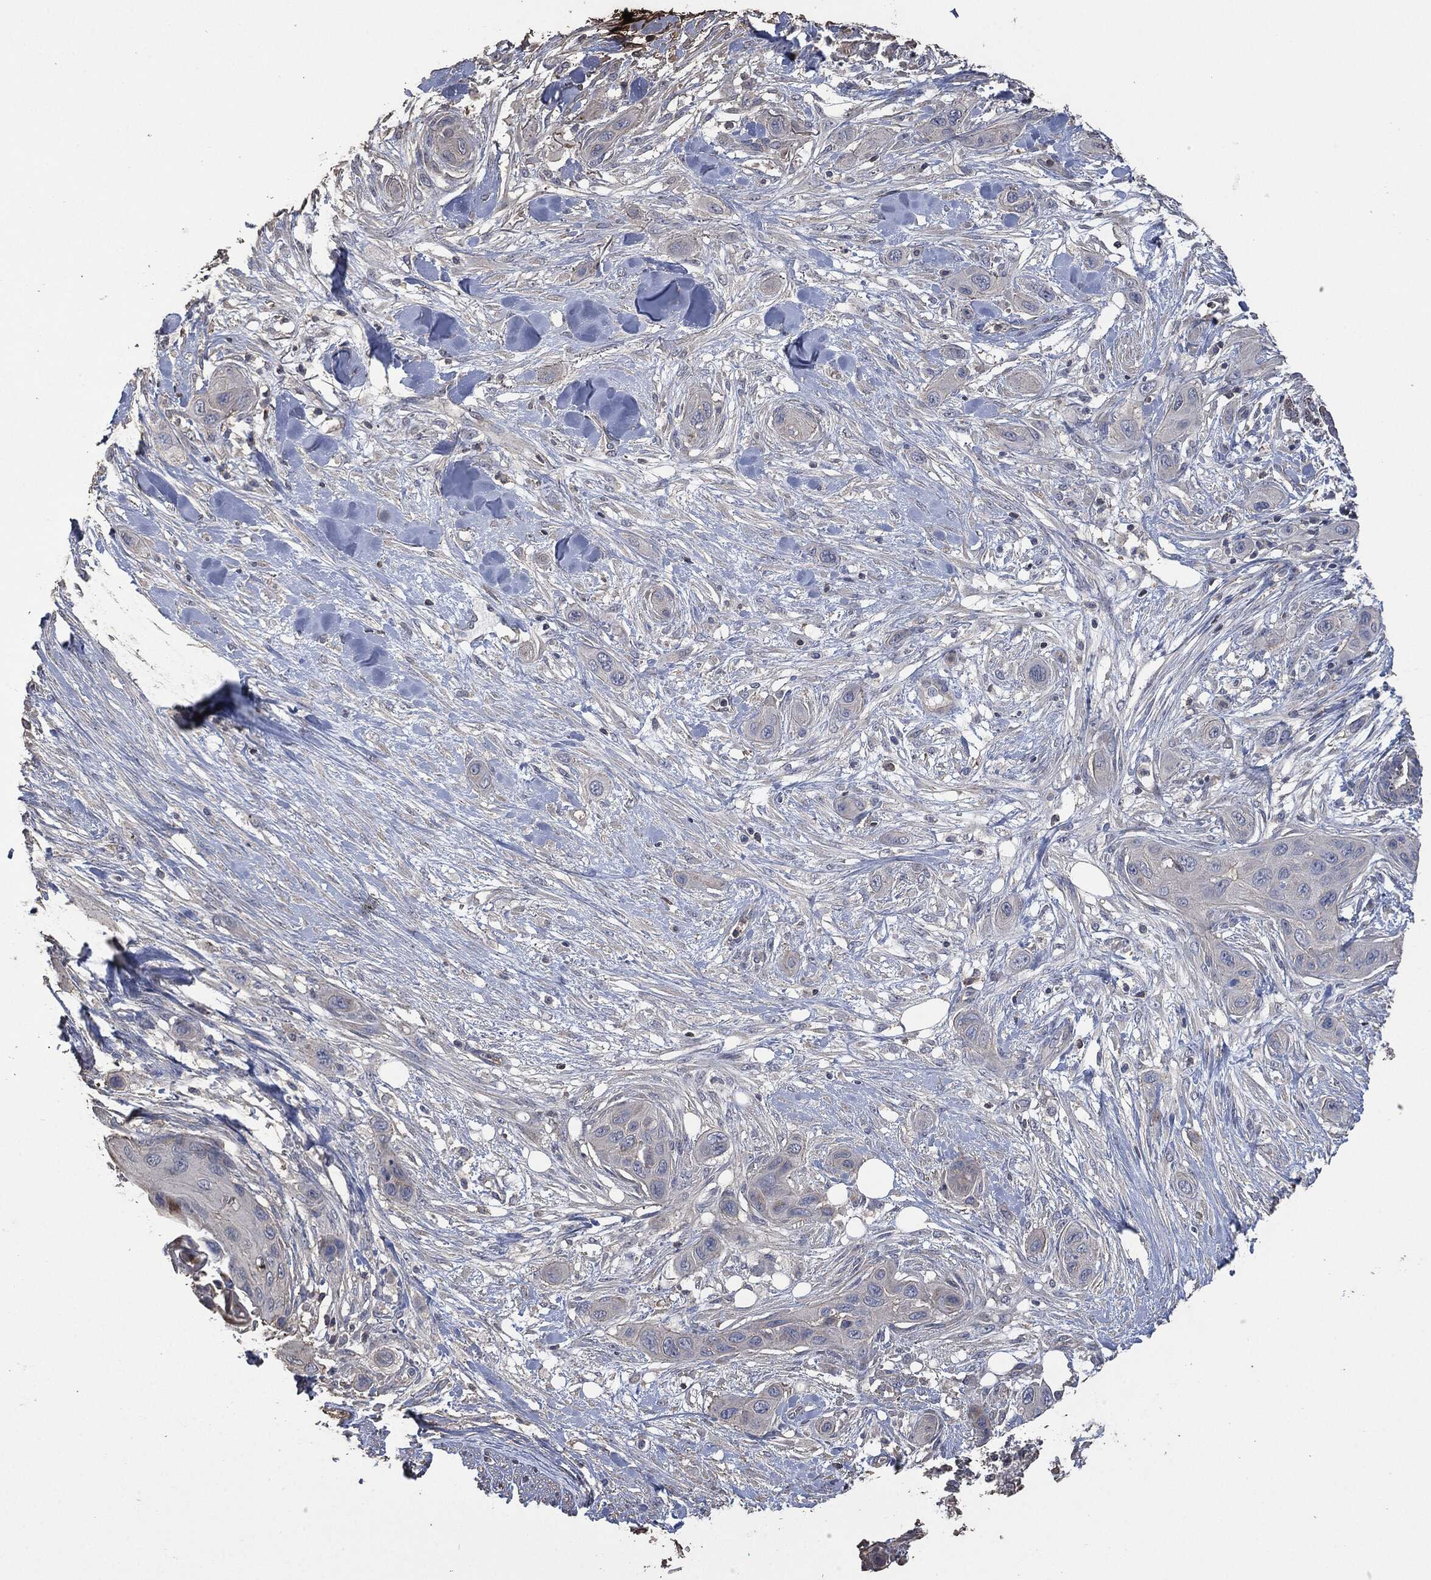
{"staining": {"intensity": "negative", "quantity": "none", "location": "none"}, "tissue": "skin cancer", "cell_type": "Tumor cells", "image_type": "cancer", "snomed": [{"axis": "morphology", "description": "Squamous cell carcinoma, NOS"}, {"axis": "topography", "description": "Skin"}], "caption": "Photomicrograph shows no significant protein staining in tumor cells of skin cancer (squamous cell carcinoma).", "gene": "MSLN", "patient": {"sex": "male", "age": 78}}